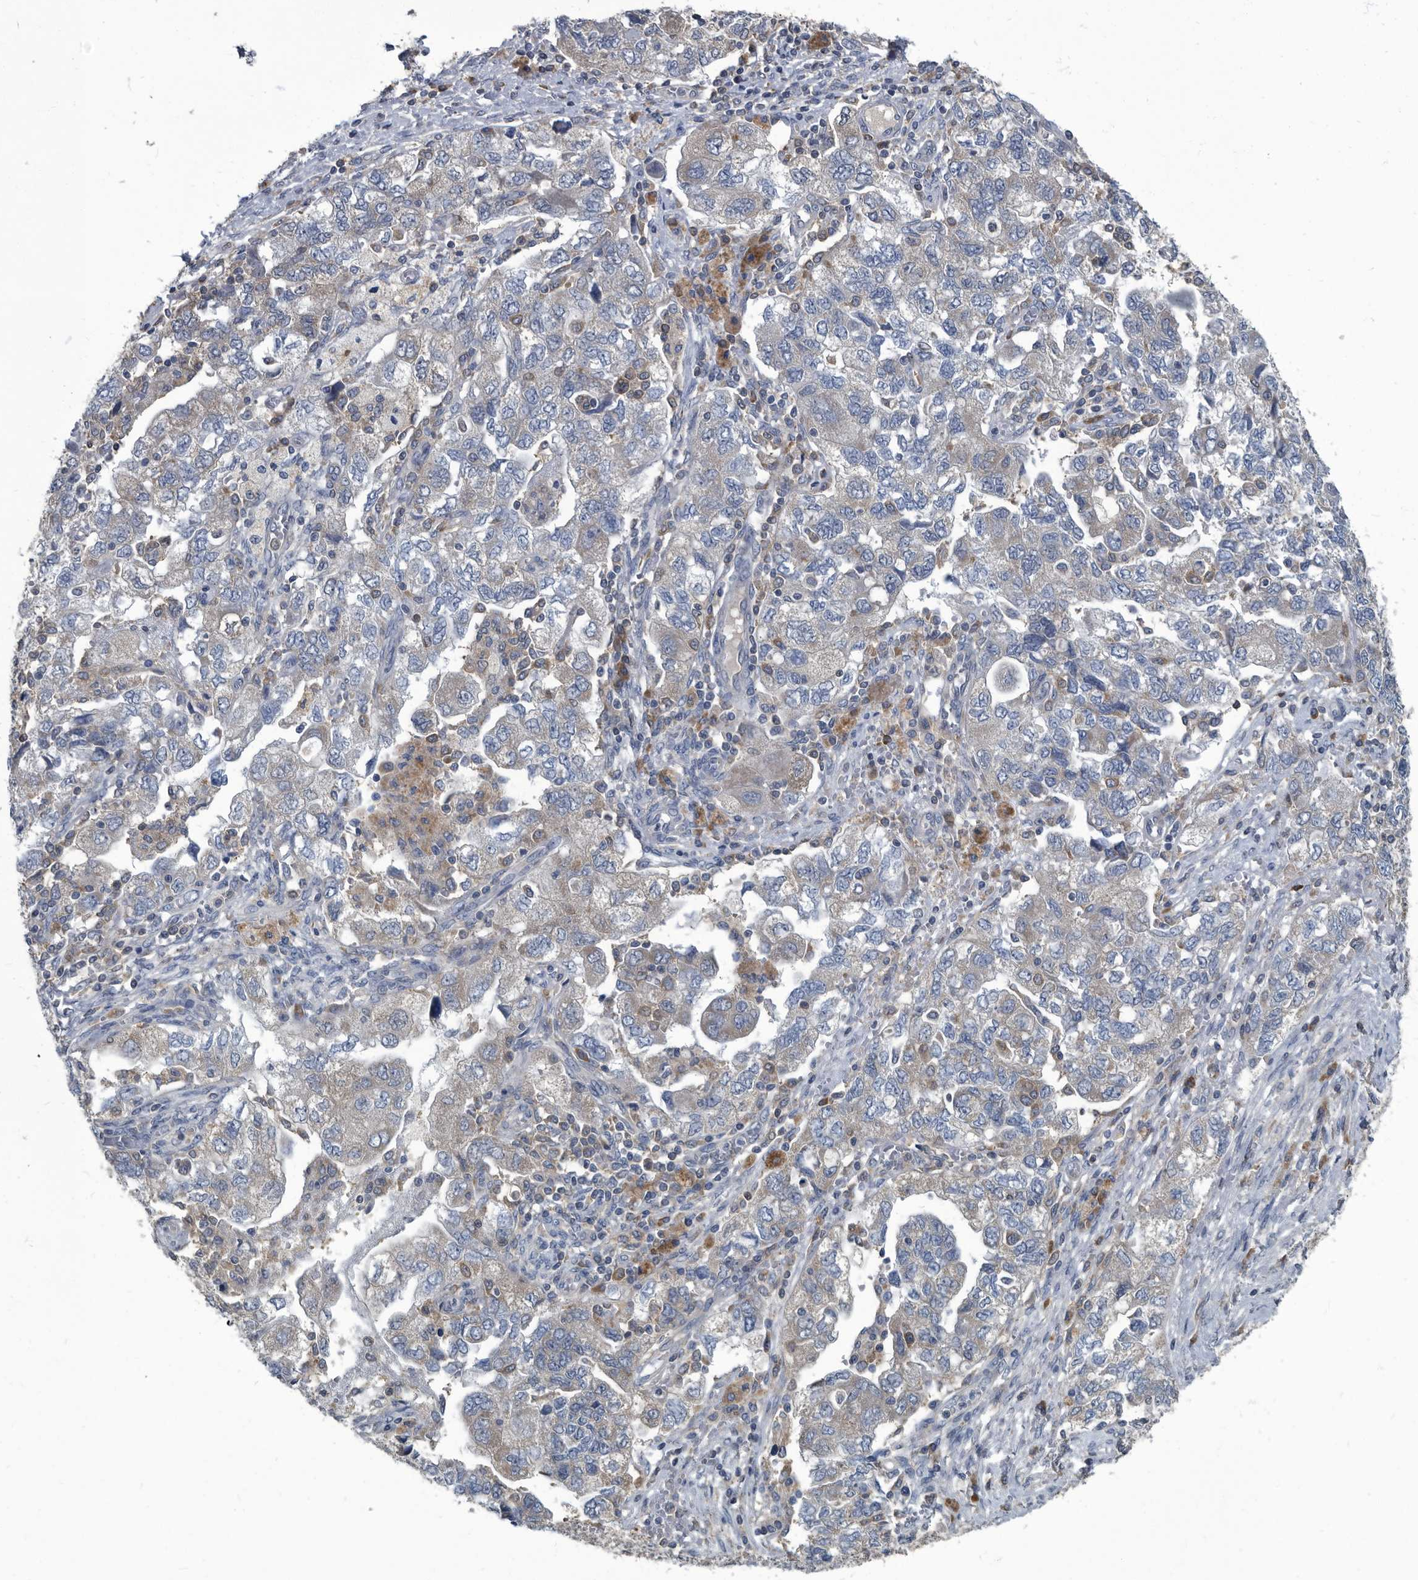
{"staining": {"intensity": "weak", "quantity": "<25%", "location": "cytoplasmic/membranous"}, "tissue": "ovarian cancer", "cell_type": "Tumor cells", "image_type": "cancer", "snomed": [{"axis": "morphology", "description": "Carcinoma, NOS"}, {"axis": "morphology", "description": "Cystadenocarcinoma, serous, NOS"}, {"axis": "topography", "description": "Ovary"}], "caption": "Immunohistochemistry (IHC) photomicrograph of human ovarian cancer stained for a protein (brown), which demonstrates no positivity in tumor cells.", "gene": "CDV3", "patient": {"sex": "female", "age": 69}}